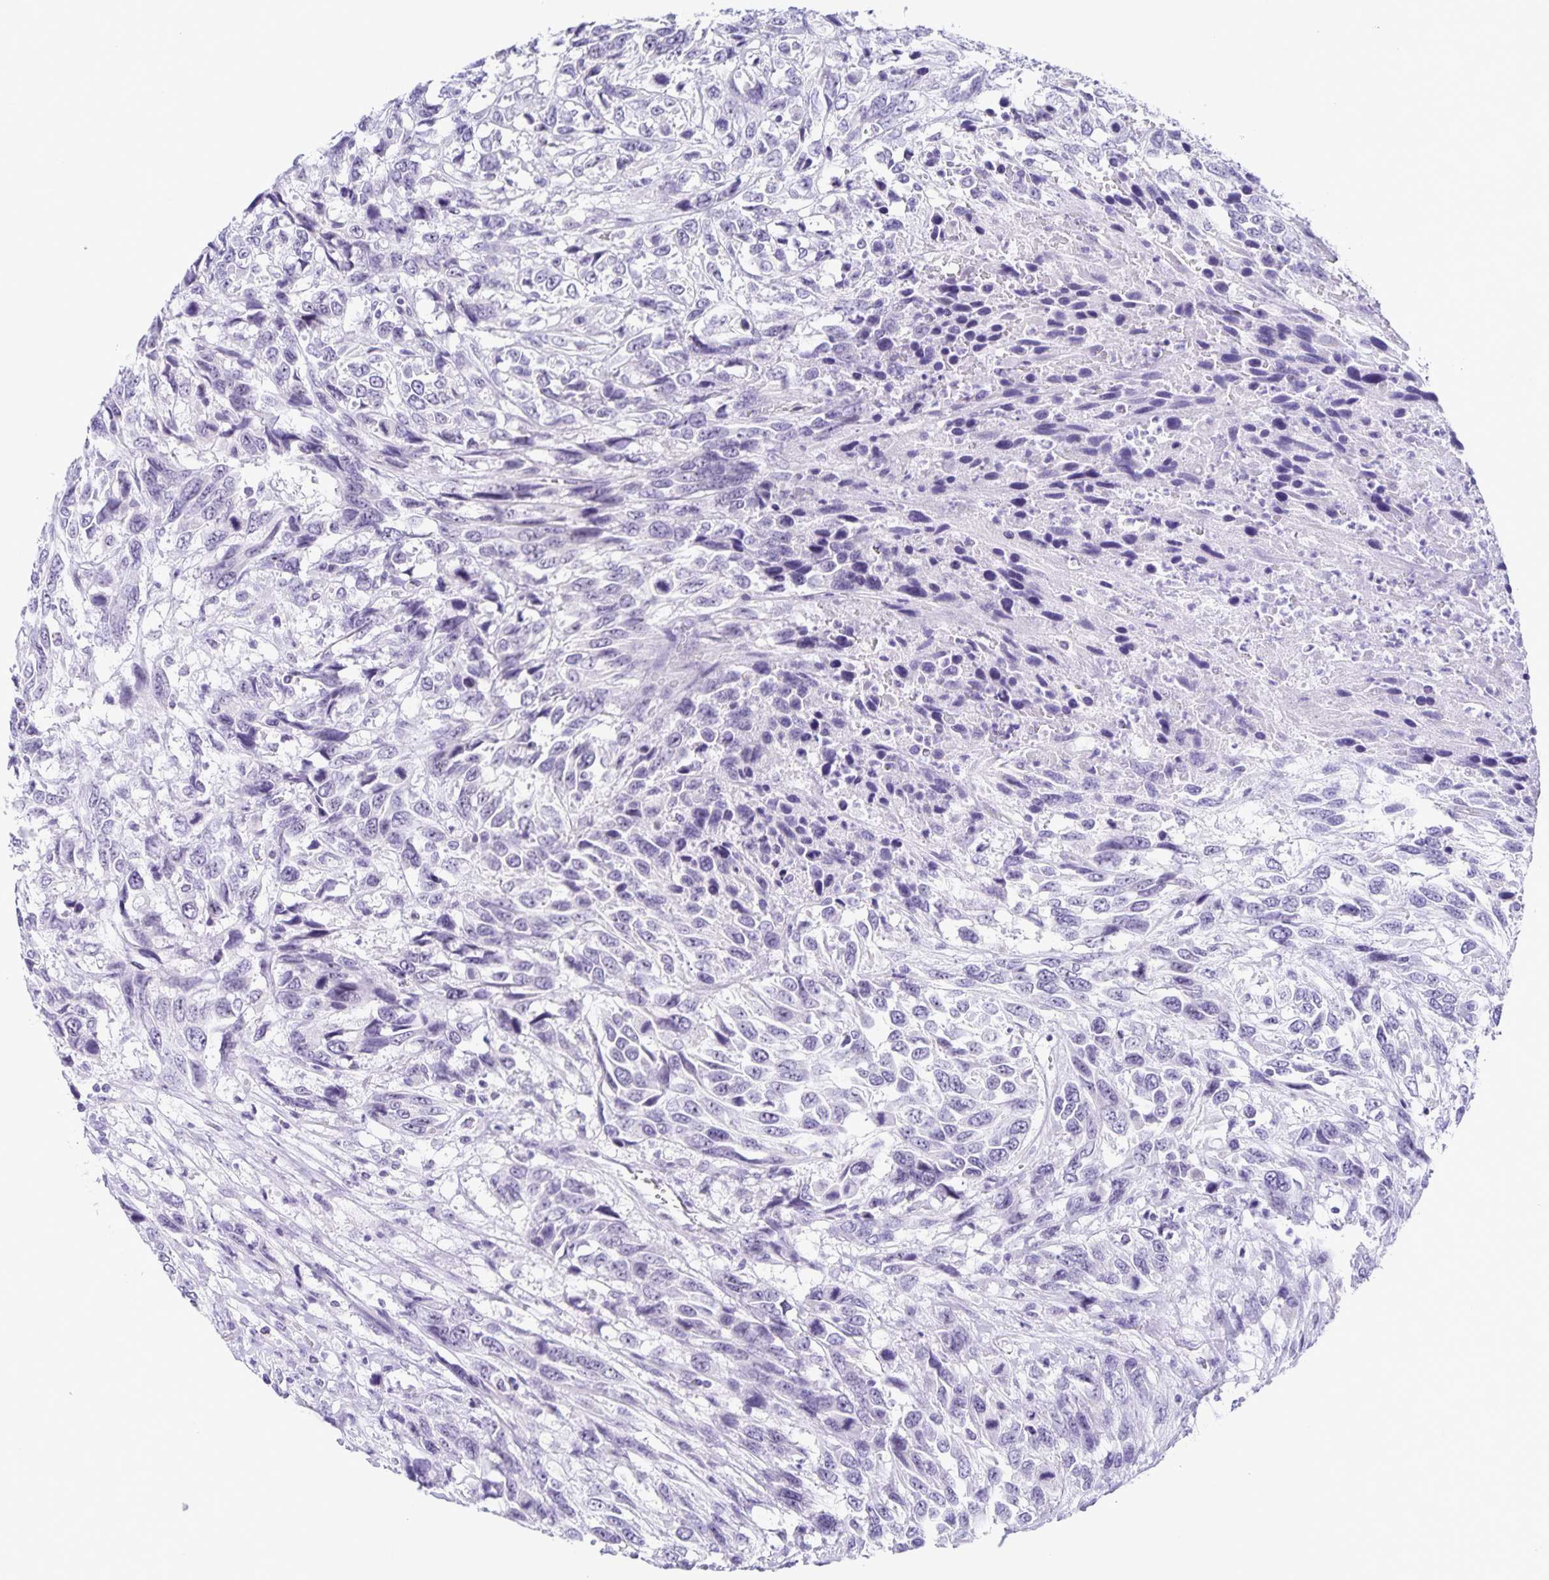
{"staining": {"intensity": "negative", "quantity": "none", "location": "none"}, "tissue": "urothelial cancer", "cell_type": "Tumor cells", "image_type": "cancer", "snomed": [{"axis": "morphology", "description": "Urothelial carcinoma, High grade"}, {"axis": "topography", "description": "Urinary bladder"}], "caption": "Urothelial carcinoma (high-grade) was stained to show a protein in brown. There is no significant expression in tumor cells. (DAB IHC with hematoxylin counter stain).", "gene": "FAM170A", "patient": {"sex": "female", "age": 70}}